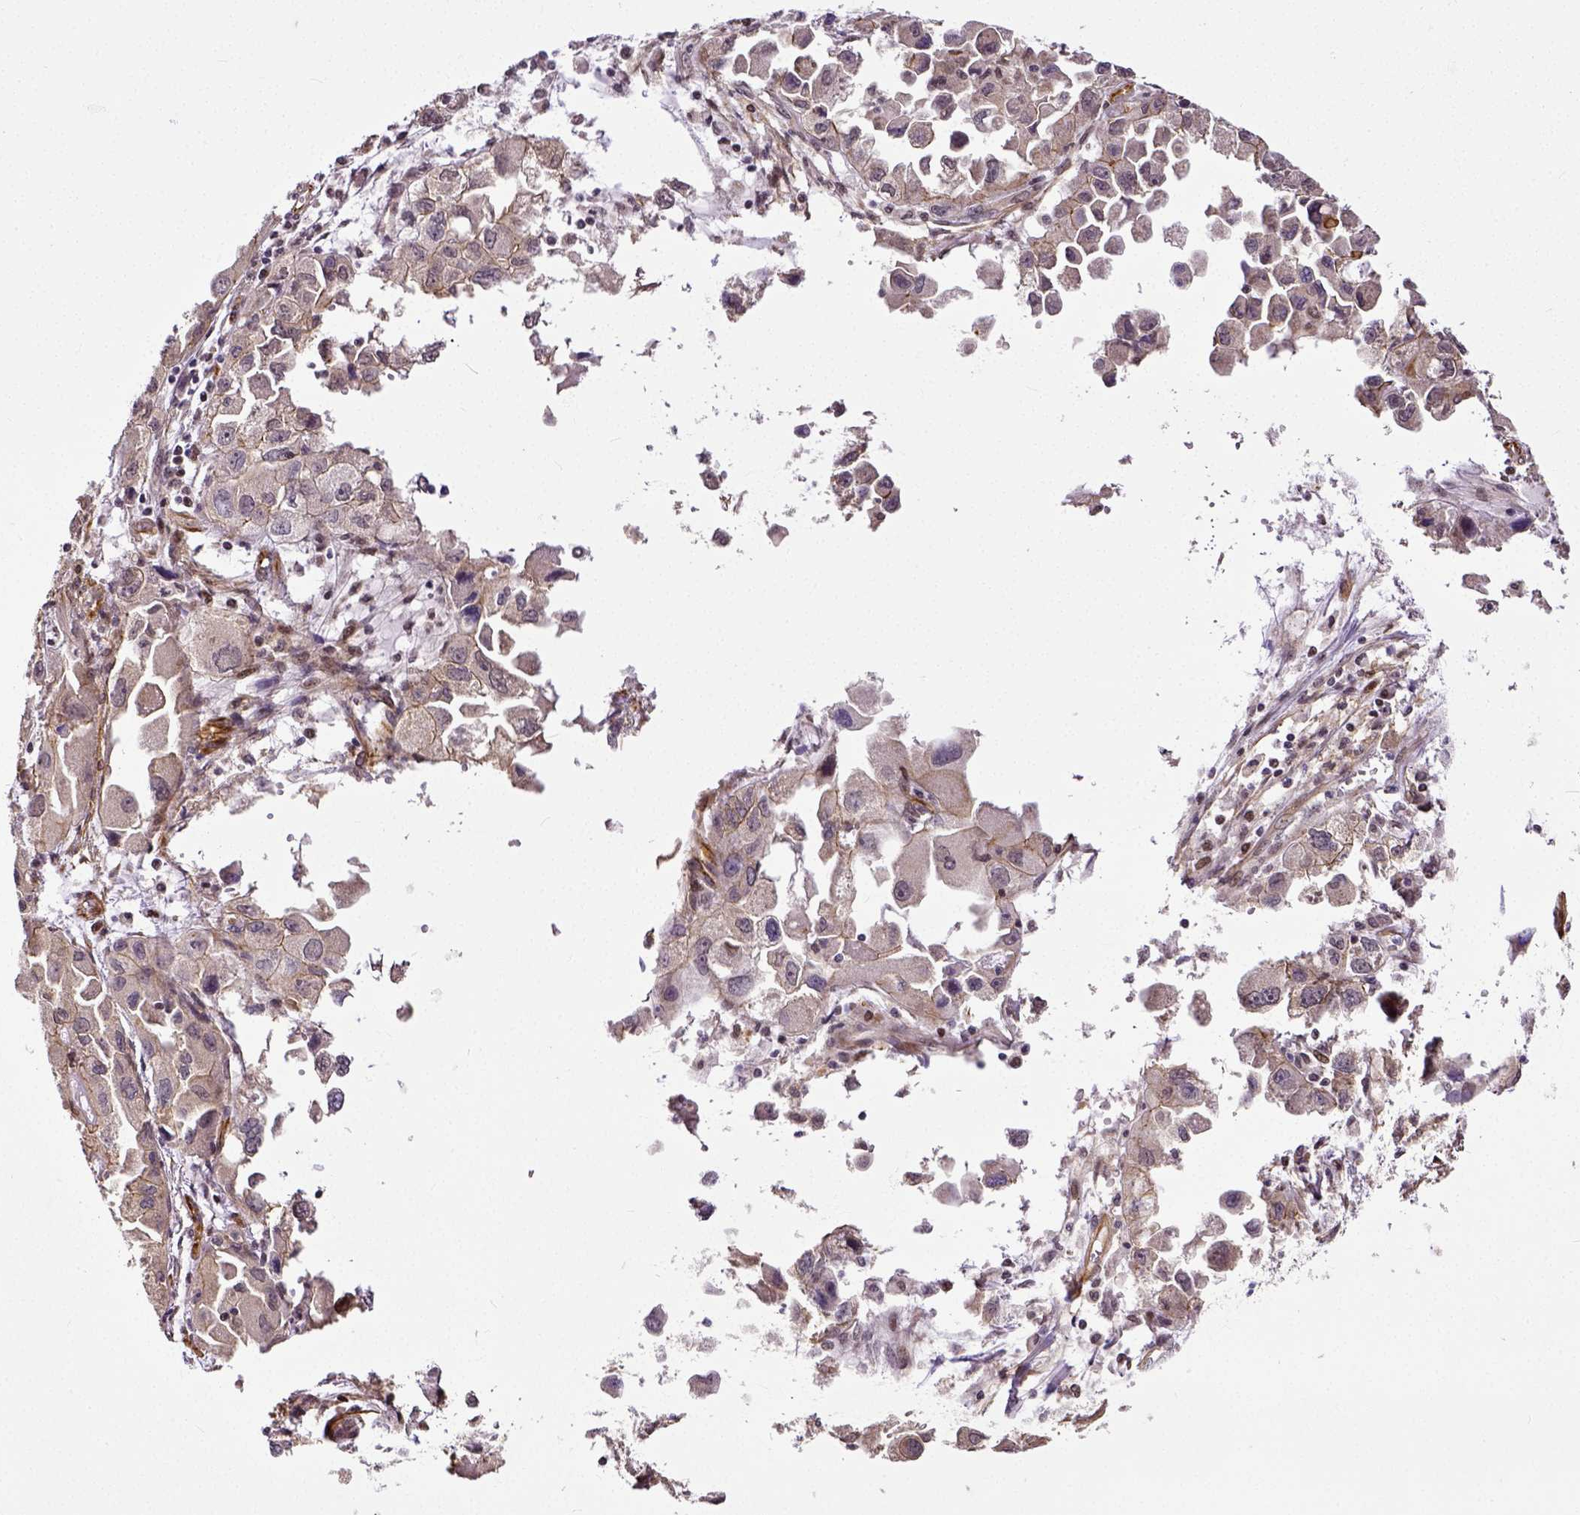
{"staining": {"intensity": "weak", "quantity": "25%-75%", "location": "cytoplasmic/membranous"}, "tissue": "ovarian cancer", "cell_type": "Tumor cells", "image_type": "cancer", "snomed": [{"axis": "morphology", "description": "Cystadenocarcinoma, serous, NOS"}, {"axis": "topography", "description": "Ovary"}], "caption": "Protein expression analysis of human serous cystadenocarcinoma (ovarian) reveals weak cytoplasmic/membranous expression in about 25%-75% of tumor cells.", "gene": "DICER1", "patient": {"sex": "female", "age": 84}}